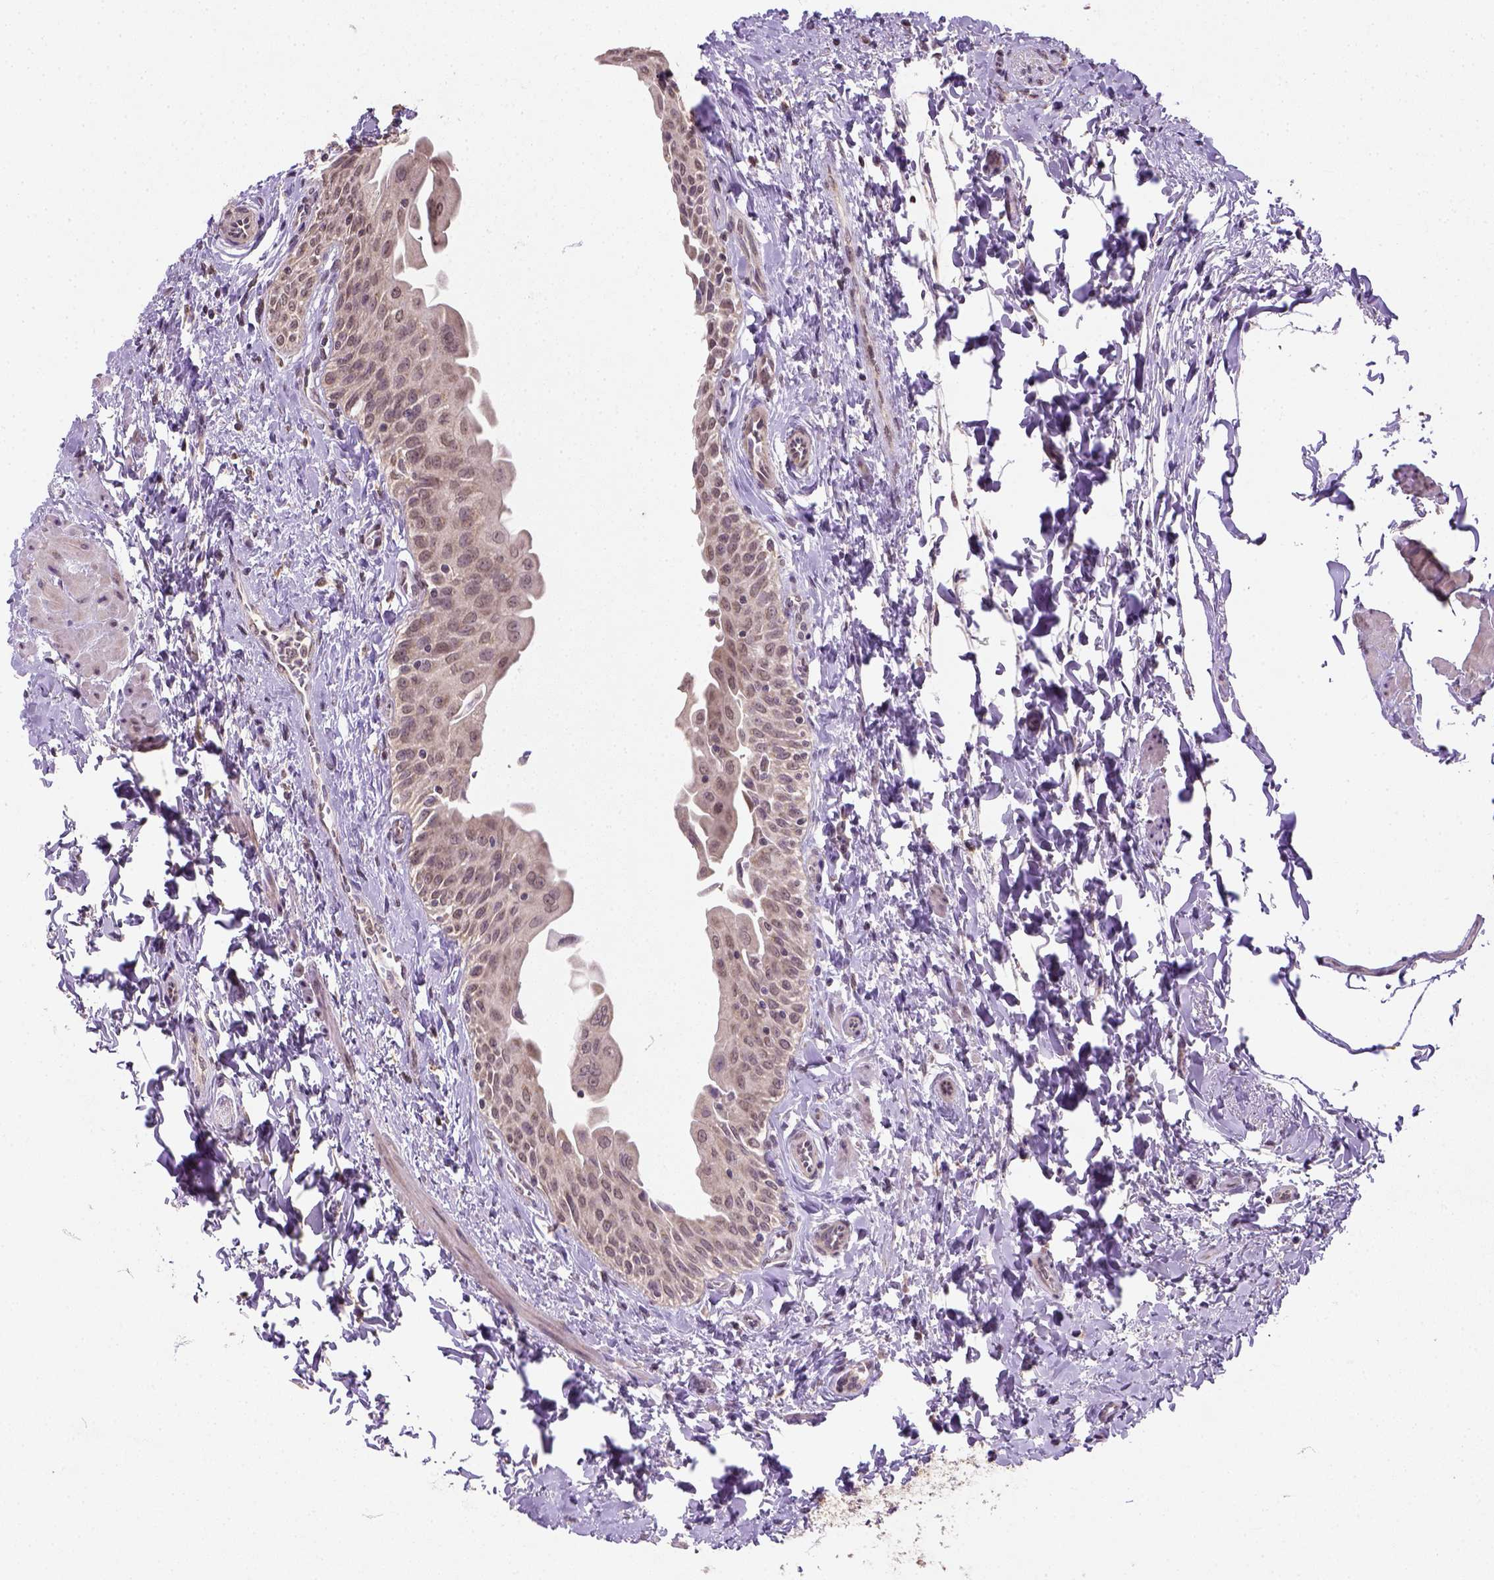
{"staining": {"intensity": "moderate", "quantity": "<25%", "location": "cytoplasmic/membranous"}, "tissue": "urinary bladder", "cell_type": "Urothelial cells", "image_type": "normal", "snomed": [{"axis": "morphology", "description": "Normal tissue, NOS"}, {"axis": "topography", "description": "Urinary bladder"}], "caption": "Urinary bladder stained with immunohistochemistry displays moderate cytoplasmic/membranous staining in approximately <25% of urothelial cells. (DAB (3,3'-diaminobenzidine) IHC, brown staining for protein, blue staining for nuclei).", "gene": "NUDT10", "patient": {"sex": "male", "age": 56}}